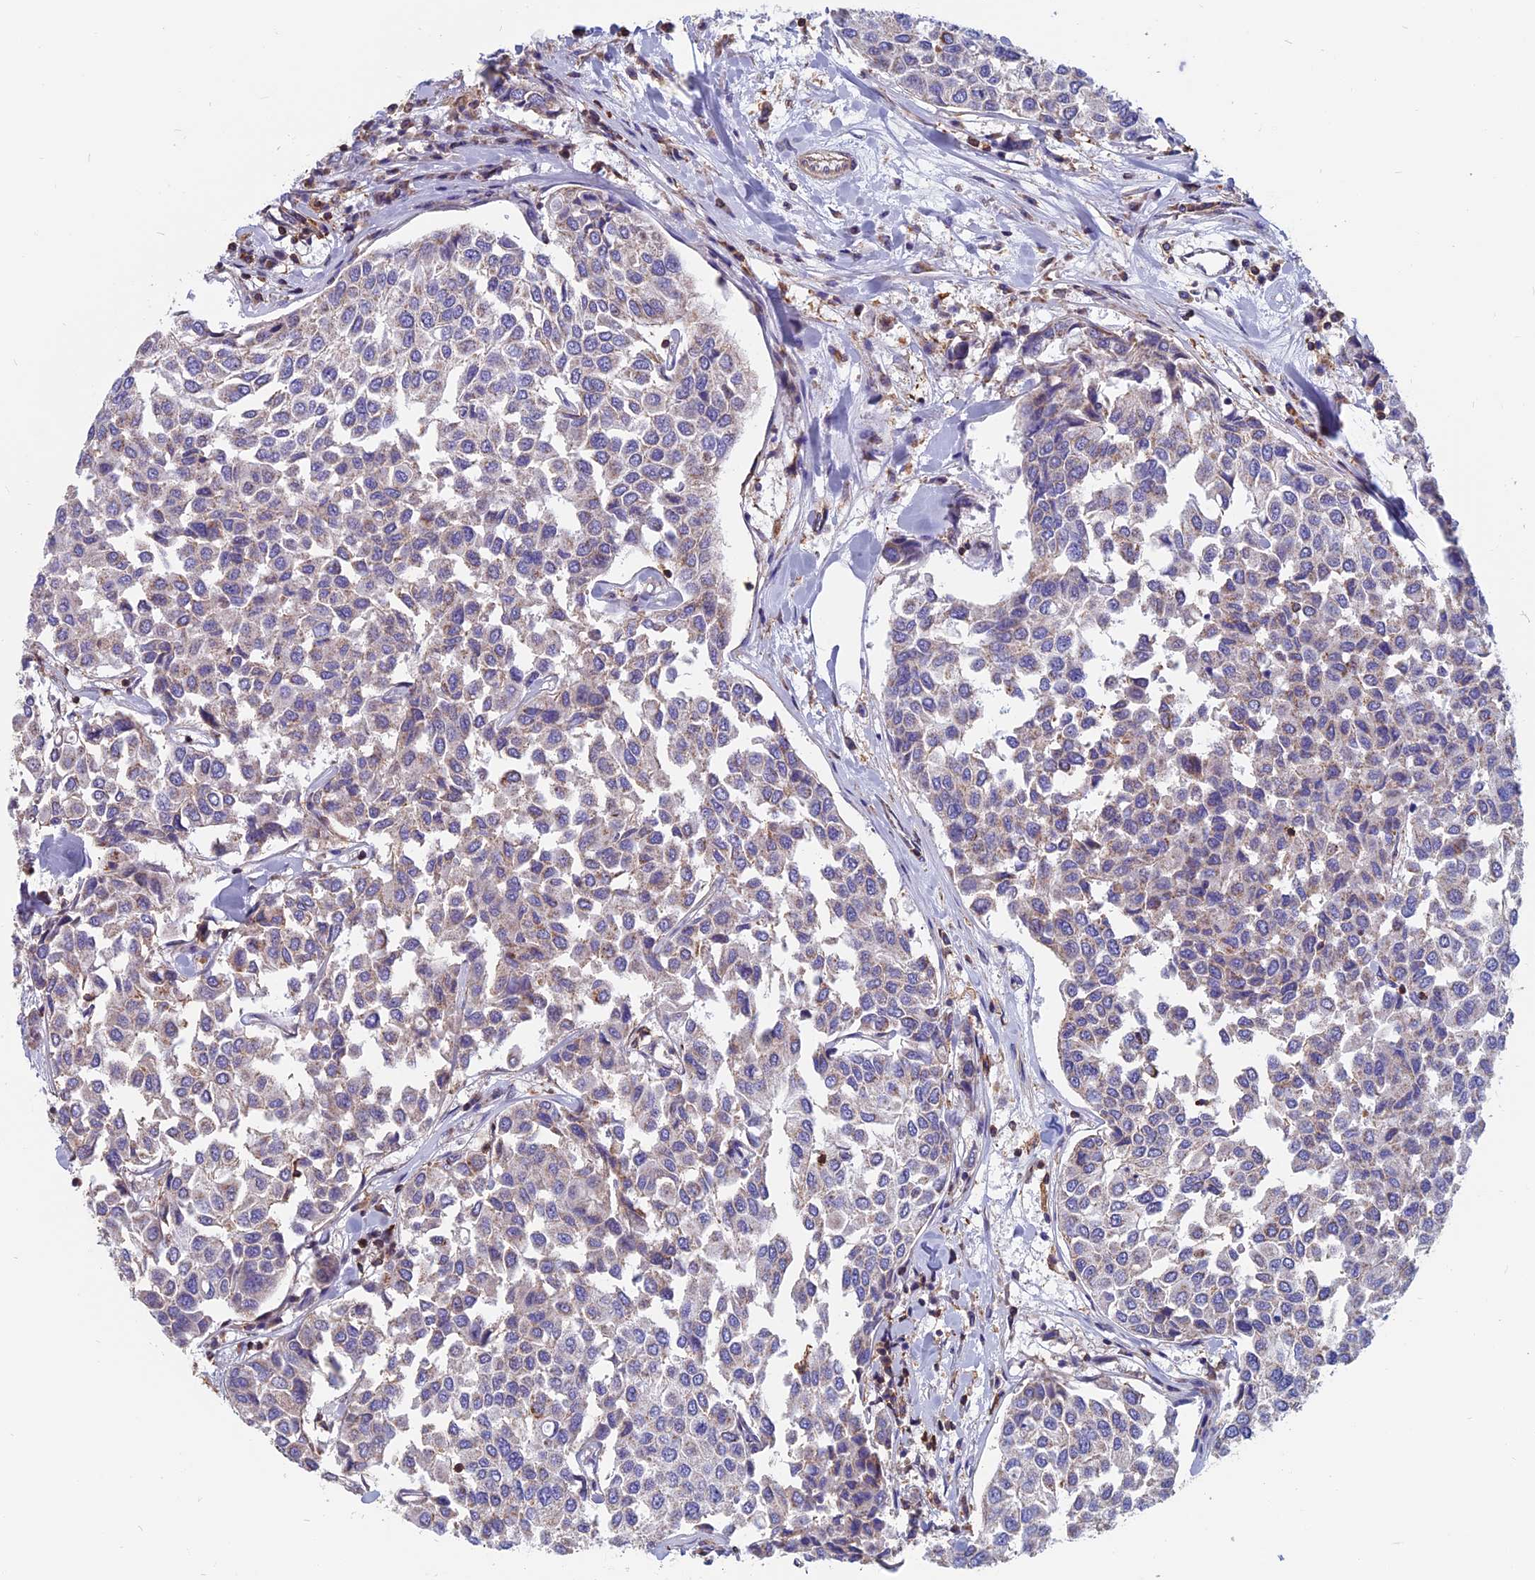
{"staining": {"intensity": "negative", "quantity": "none", "location": "none"}, "tissue": "breast cancer", "cell_type": "Tumor cells", "image_type": "cancer", "snomed": [{"axis": "morphology", "description": "Duct carcinoma"}, {"axis": "topography", "description": "Breast"}], "caption": "High power microscopy photomicrograph of an immunohistochemistry (IHC) histopathology image of breast infiltrating ductal carcinoma, revealing no significant staining in tumor cells.", "gene": "HSD17B8", "patient": {"sex": "female", "age": 55}}